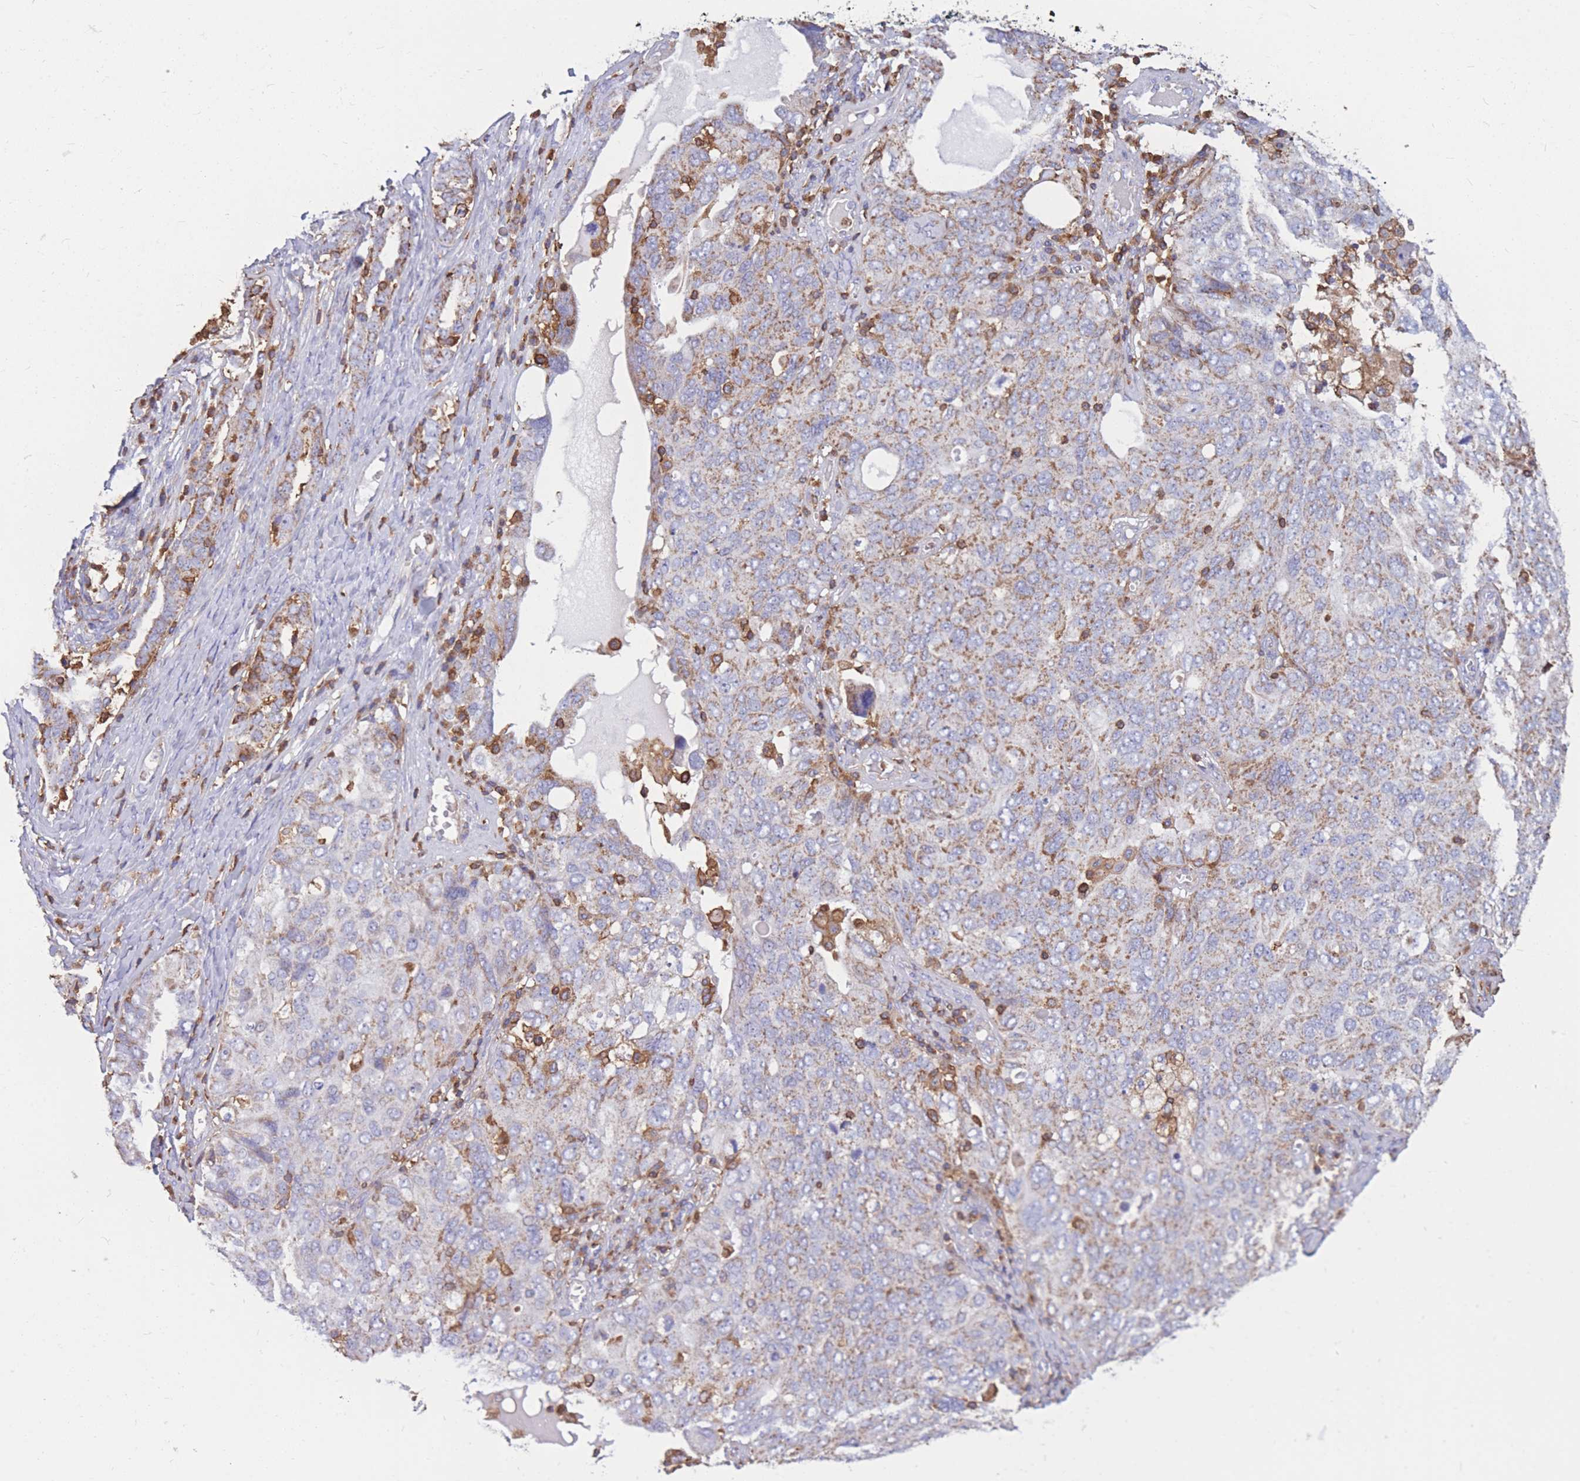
{"staining": {"intensity": "weak", "quantity": "25%-75%", "location": "cytoplasmic/membranous"}, "tissue": "ovarian cancer", "cell_type": "Tumor cells", "image_type": "cancer", "snomed": [{"axis": "morphology", "description": "Carcinoma, endometroid"}, {"axis": "topography", "description": "Ovary"}], "caption": "Ovarian cancer stained with immunohistochemistry reveals weak cytoplasmic/membranous expression in about 25%-75% of tumor cells.", "gene": "MRPL54", "patient": {"sex": "female", "age": 62}}